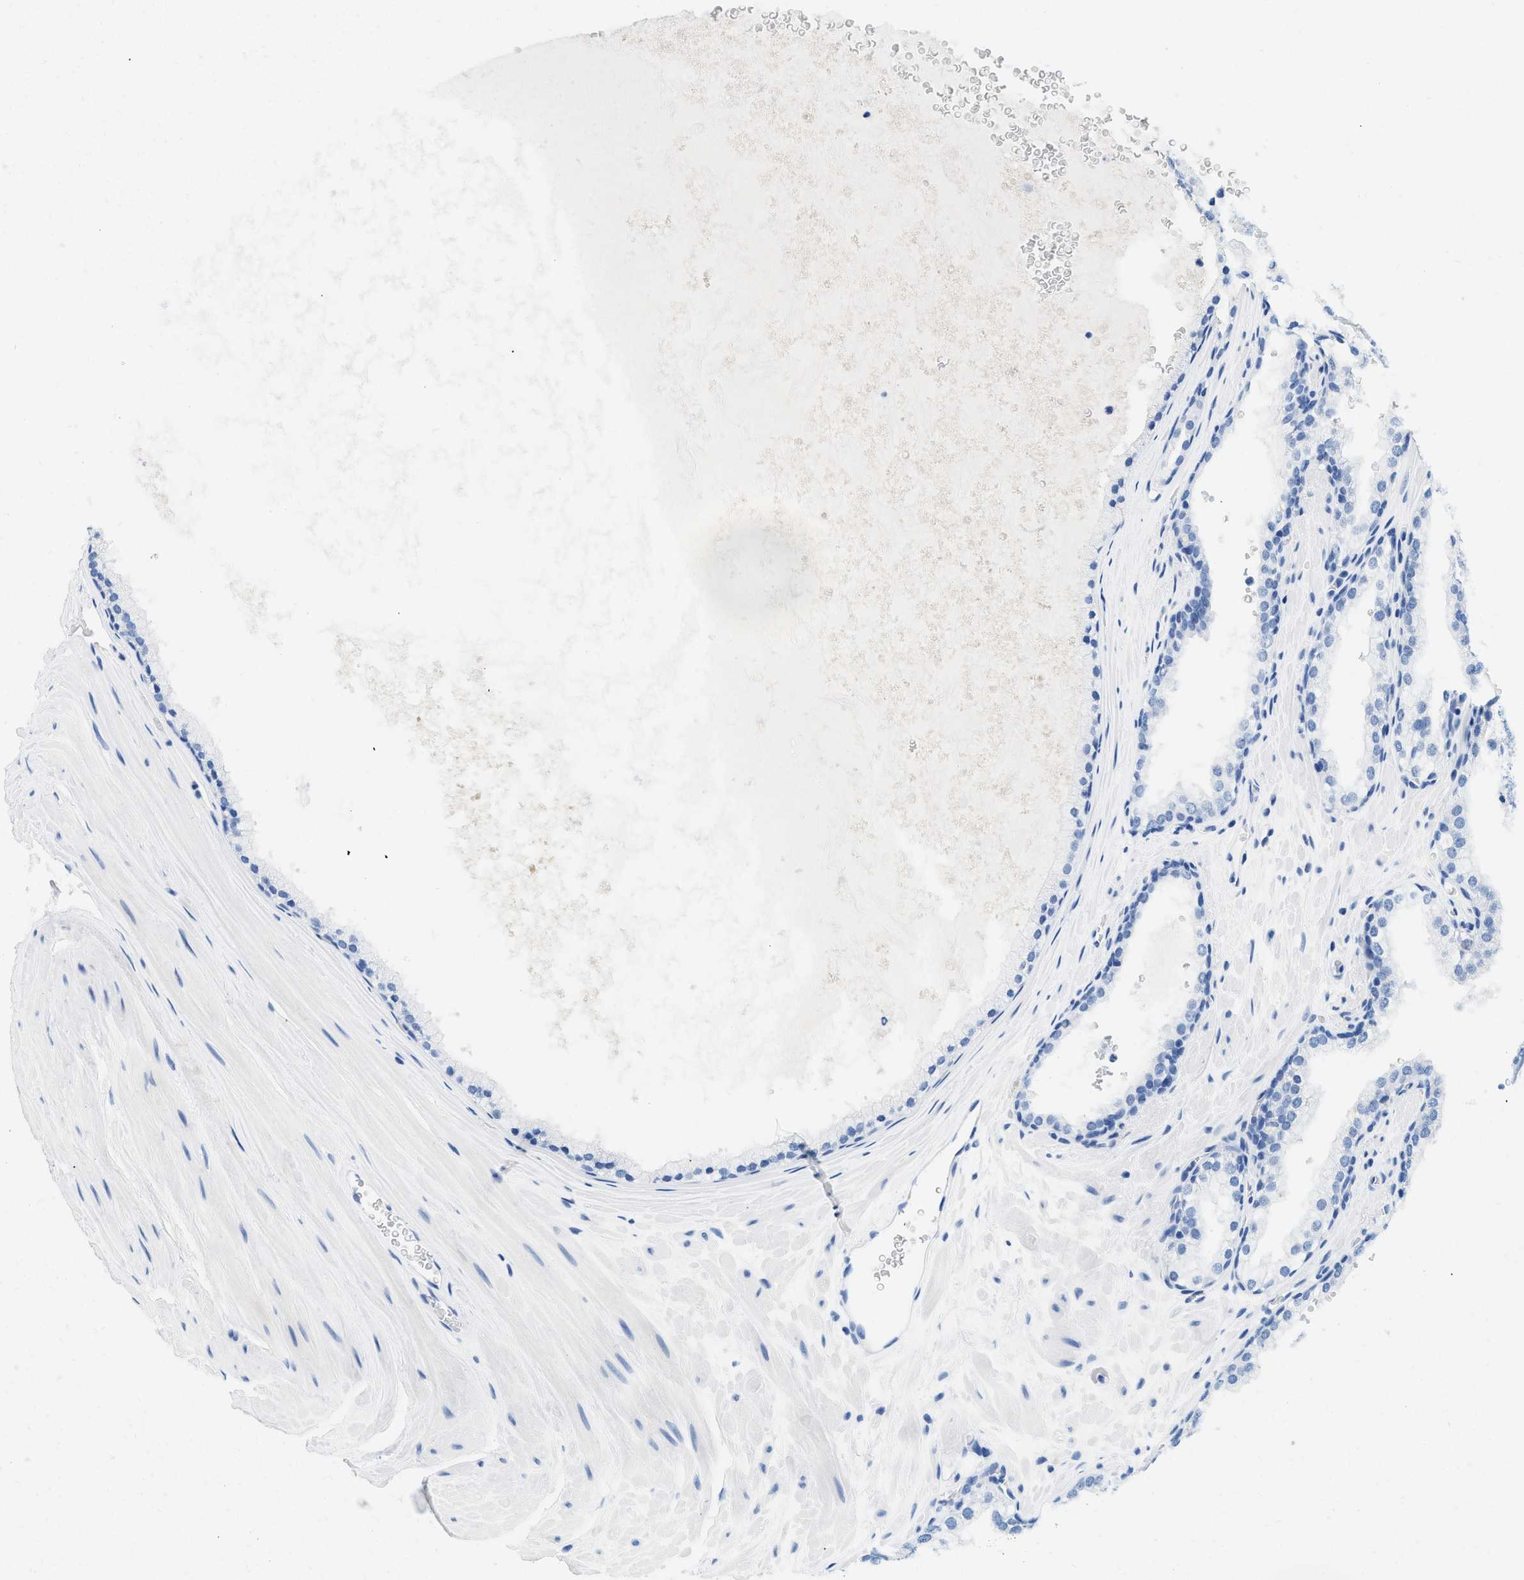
{"staining": {"intensity": "negative", "quantity": "none", "location": "none"}, "tissue": "prostate cancer", "cell_type": "Tumor cells", "image_type": "cancer", "snomed": [{"axis": "morphology", "description": "Adenocarcinoma, High grade"}, {"axis": "topography", "description": "Prostate"}], "caption": "The image shows no significant expression in tumor cells of prostate cancer.", "gene": "GSN", "patient": {"sex": "male", "age": 60}}